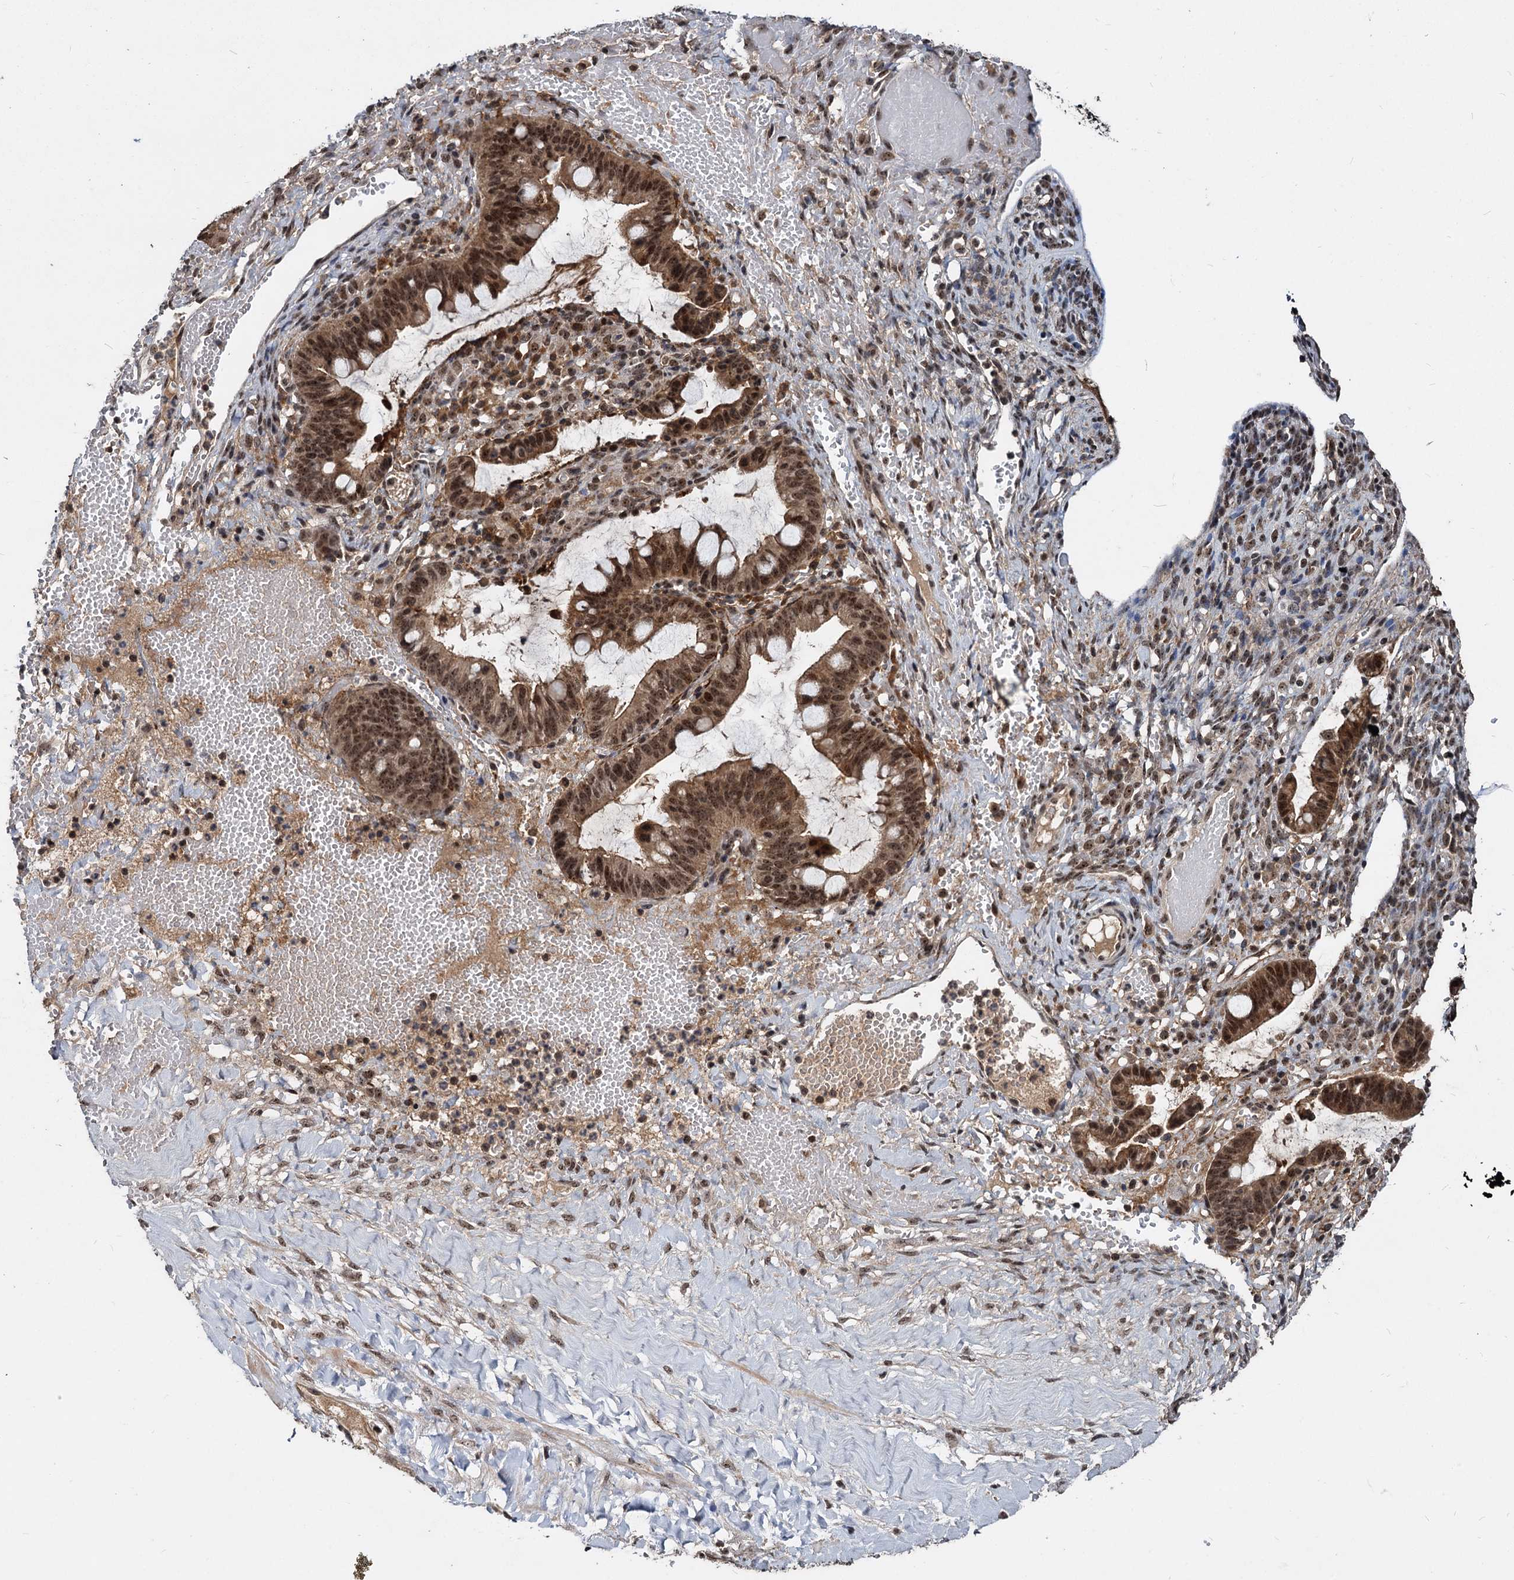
{"staining": {"intensity": "moderate", "quantity": ">75%", "location": "cytoplasmic/membranous,nuclear"}, "tissue": "ovarian cancer", "cell_type": "Tumor cells", "image_type": "cancer", "snomed": [{"axis": "morphology", "description": "Cystadenocarcinoma, mucinous, NOS"}, {"axis": "topography", "description": "Ovary"}], "caption": "High-power microscopy captured an IHC micrograph of ovarian cancer, revealing moderate cytoplasmic/membranous and nuclear positivity in approximately >75% of tumor cells.", "gene": "FAM216B", "patient": {"sex": "female", "age": 73}}